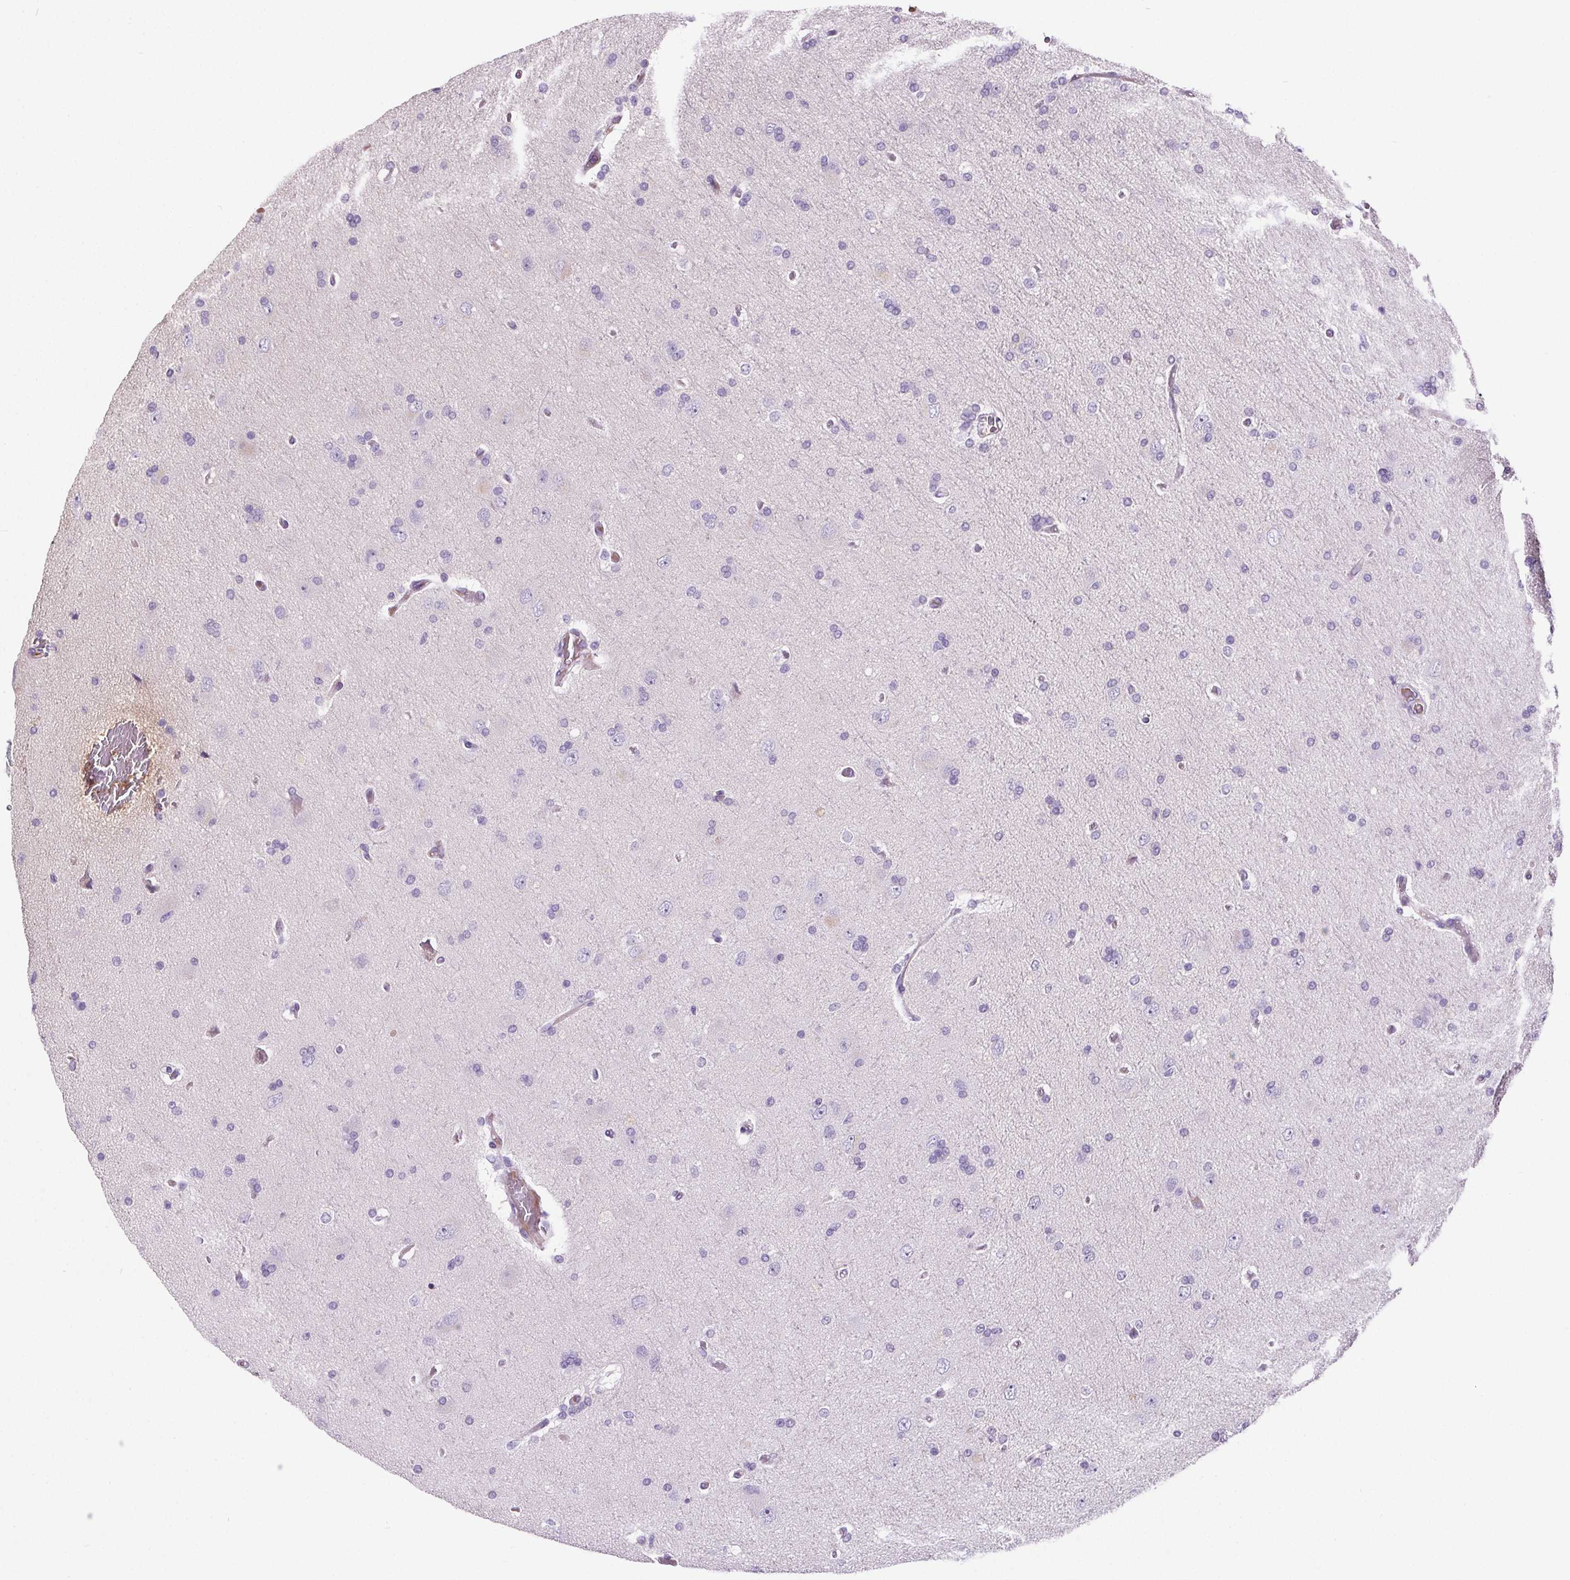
{"staining": {"intensity": "negative", "quantity": "none", "location": "none"}, "tissue": "glioma", "cell_type": "Tumor cells", "image_type": "cancer", "snomed": [{"axis": "morphology", "description": "Glioma, malignant, High grade"}, {"axis": "topography", "description": "Cerebral cortex"}], "caption": "Tumor cells show no significant staining in malignant glioma (high-grade).", "gene": "CD5L", "patient": {"sex": "male", "age": 70}}